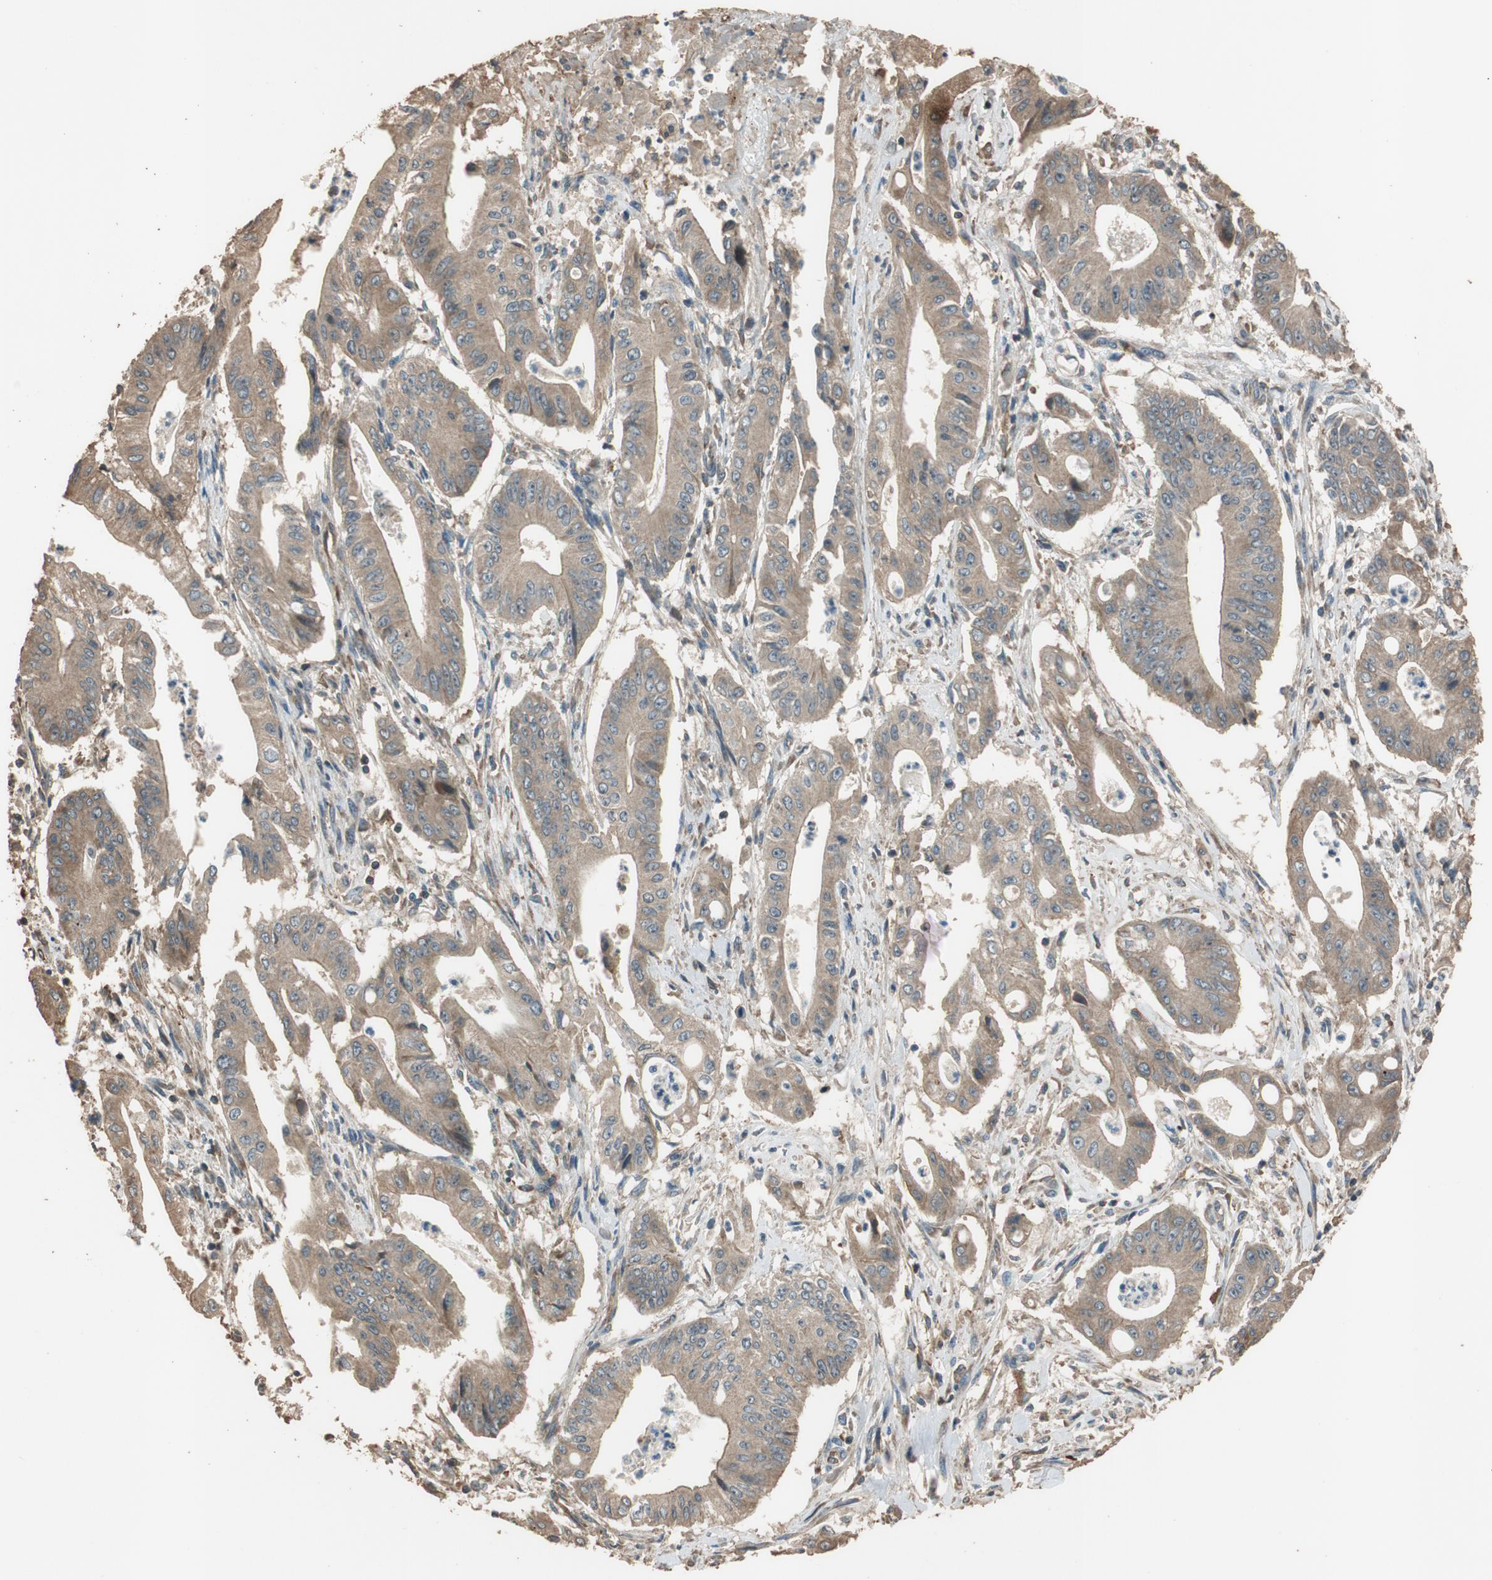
{"staining": {"intensity": "weak", "quantity": ">75%", "location": "cytoplasmic/membranous"}, "tissue": "pancreatic cancer", "cell_type": "Tumor cells", "image_type": "cancer", "snomed": [{"axis": "morphology", "description": "Normal tissue, NOS"}, {"axis": "topography", "description": "Lymph node"}], "caption": "About >75% of tumor cells in pancreatic cancer reveal weak cytoplasmic/membranous protein staining as visualized by brown immunohistochemical staining.", "gene": "MST1R", "patient": {"sex": "male", "age": 62}}